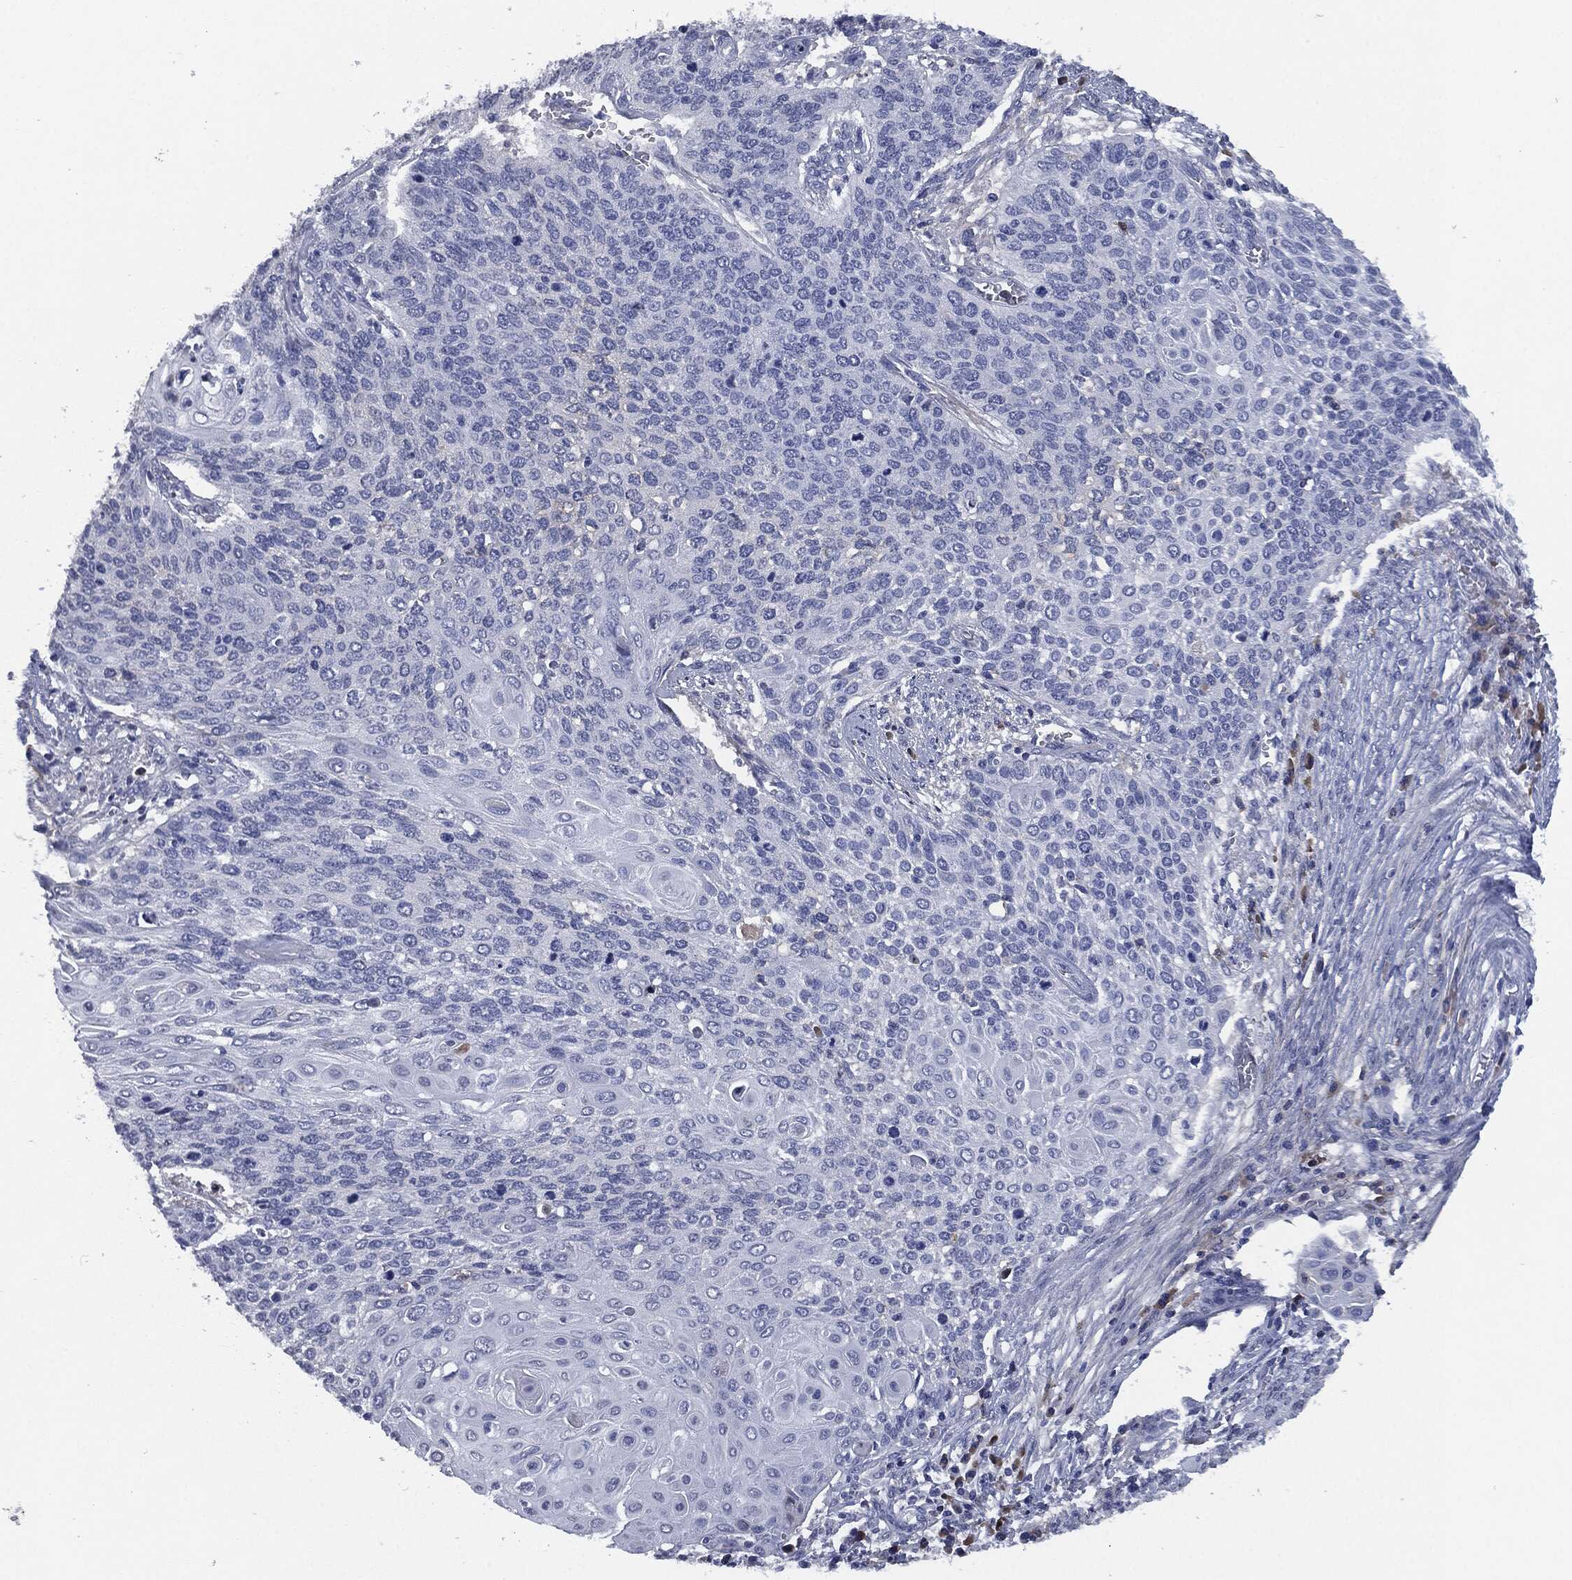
{"staining": {"intensity": "negative", "quantity": "none", "location": "none"}, "tissue": "cervical cancer", "cell_type": "Tumor cells", "image_type": "cancer", "snomed": [{"axis": "morphology", "description": "Squamous cell carcinoma, NOS"}, {"axis": "topography", "description": "Cervix"}], "caption": "High power microscopy micrograph of an IHC image of squamous cell carcinoma (cervical), revealing no significant expression in tumor cells.", "gene": "SIGLEC7", "patient": {"sex": "female", "age": 39}}